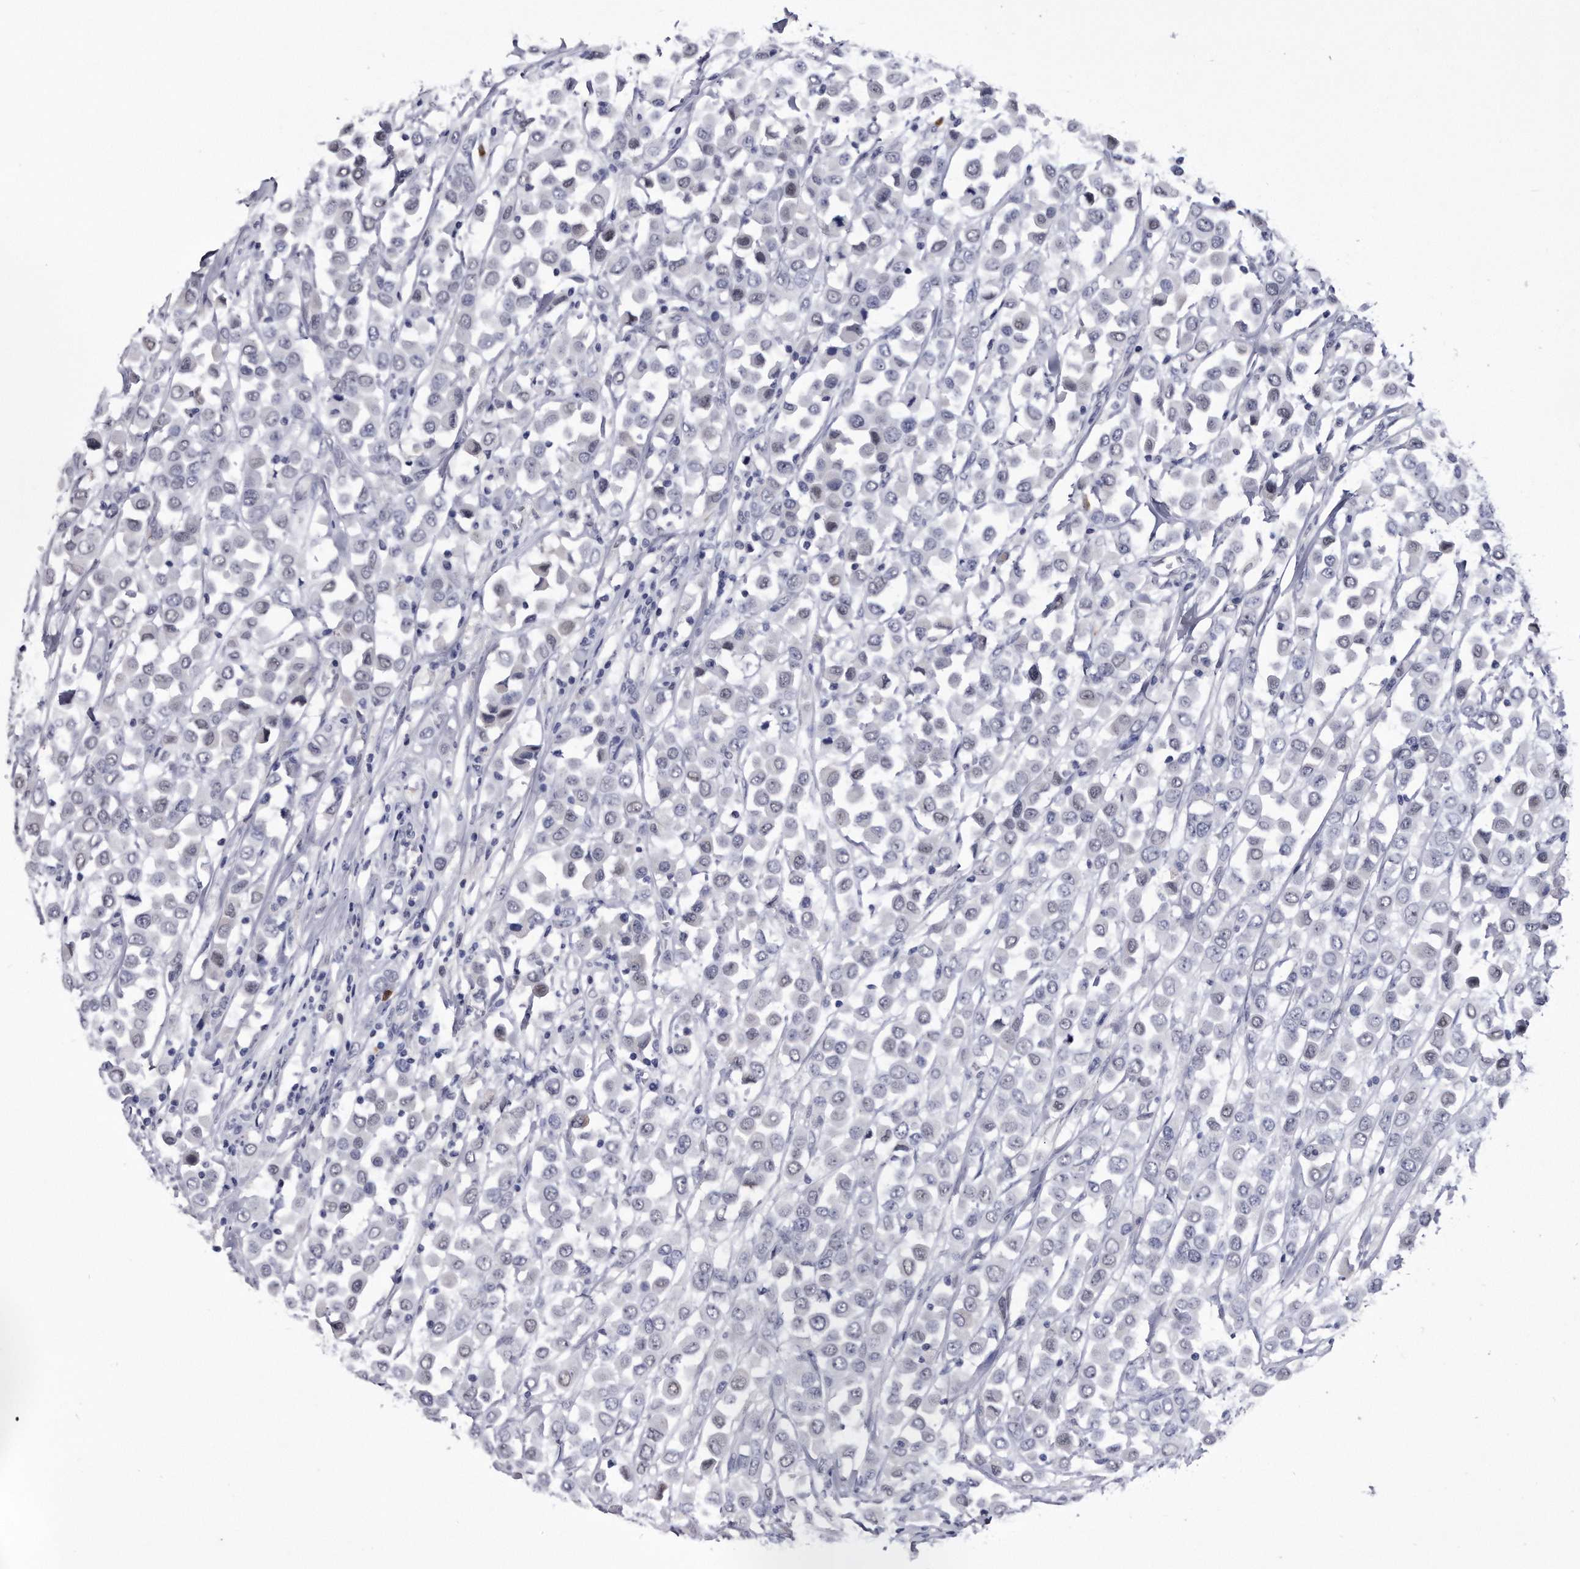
{"staining": {"intensity": "negative", "quantity": "none", "location": "none"}, "tissue": "breast cancer", "cell_type": "Tumor cells", "image_type": "cancer", "snomed": [{"axis": "morphology", "description": "Duct carcinoma"}, {"axis": "topography", "description": "Breast"}], "caption": "Protein analysis of breast cancer (infiltrating ductal carcinoma) demonstrates no significant expression in tumor cells. (DAB immunohistochemistry with hematoxylin counter stain).", "gene": "KCTD8", "patient": {"sex": "female", "age": 61}}